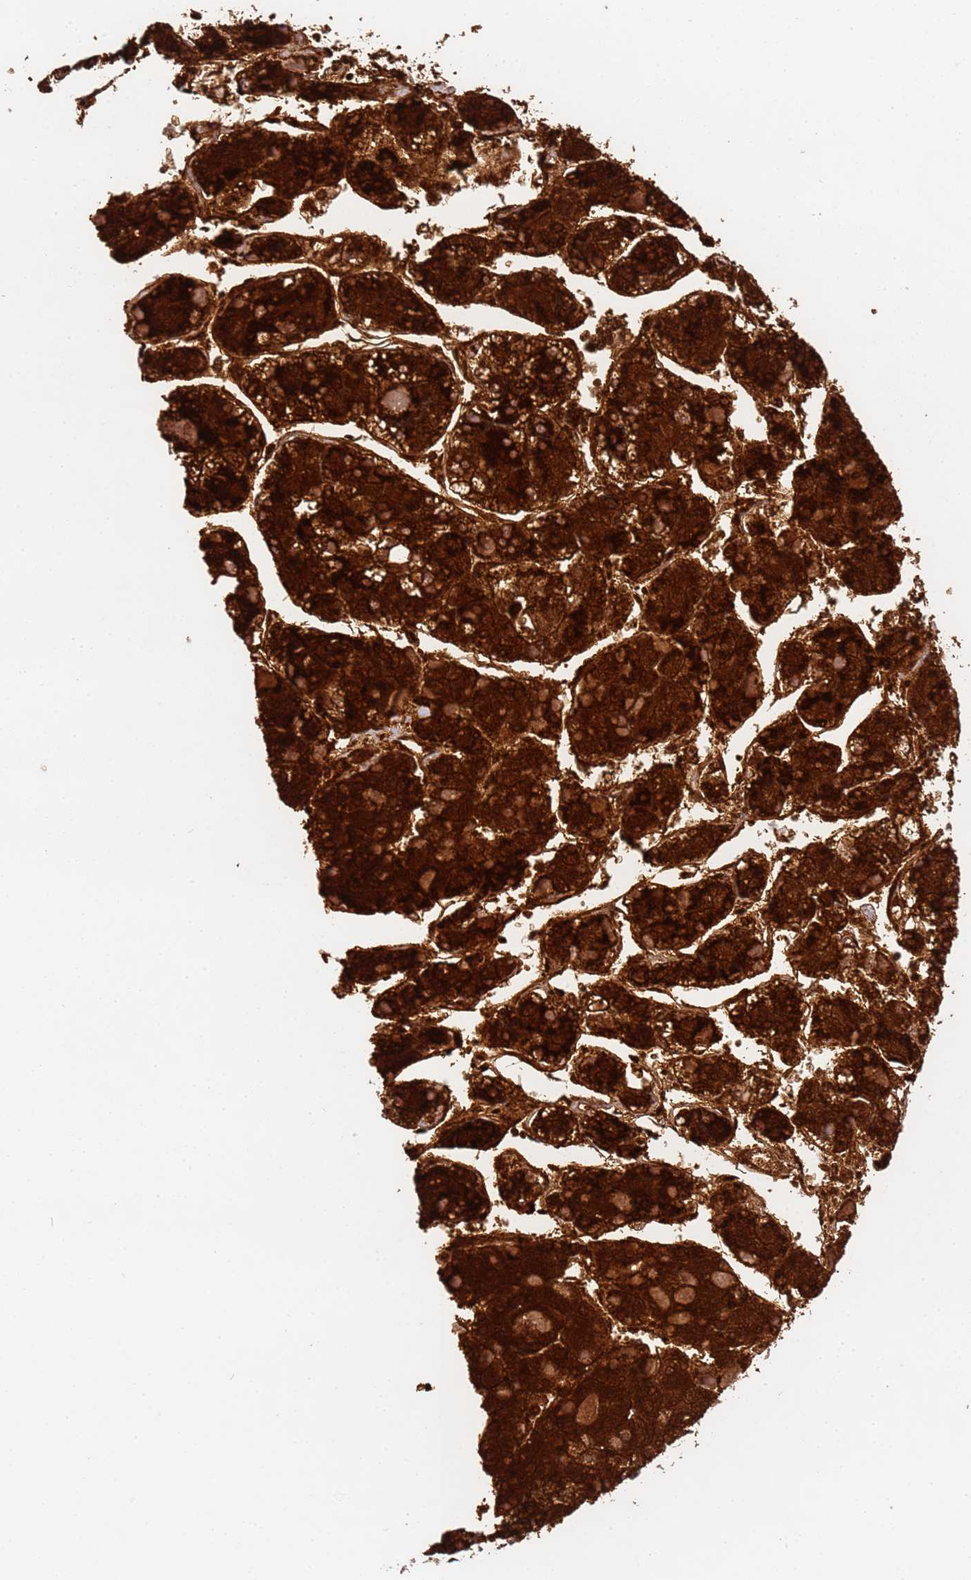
{"staining": {"intensity": "strong", "quantity": ">75%", "location": "cytoplasmic/membranous"}, "tissue": "liver cancer", "cell_type": "Tumor cells", "image_type": "cancer", "snomed": [{"axis": "morphology", "description": "Carcinoma, Hepatocellular, NOS"}, {"axis": "topography", "description": "Liver"}], "caption": "Immunohistochemistry (IHC) photomicrograph of neoplastic tissue: liver hepatocellular carcinoma stained using IHC displays high levels of strong protein expression localized specifically in the cytoplasmic/membranous of tumor cells, appearing as a cytoplasmic/membranous brown color.", "gene": "HSPE1", "patient": {"sex": "female", "age": 73}}